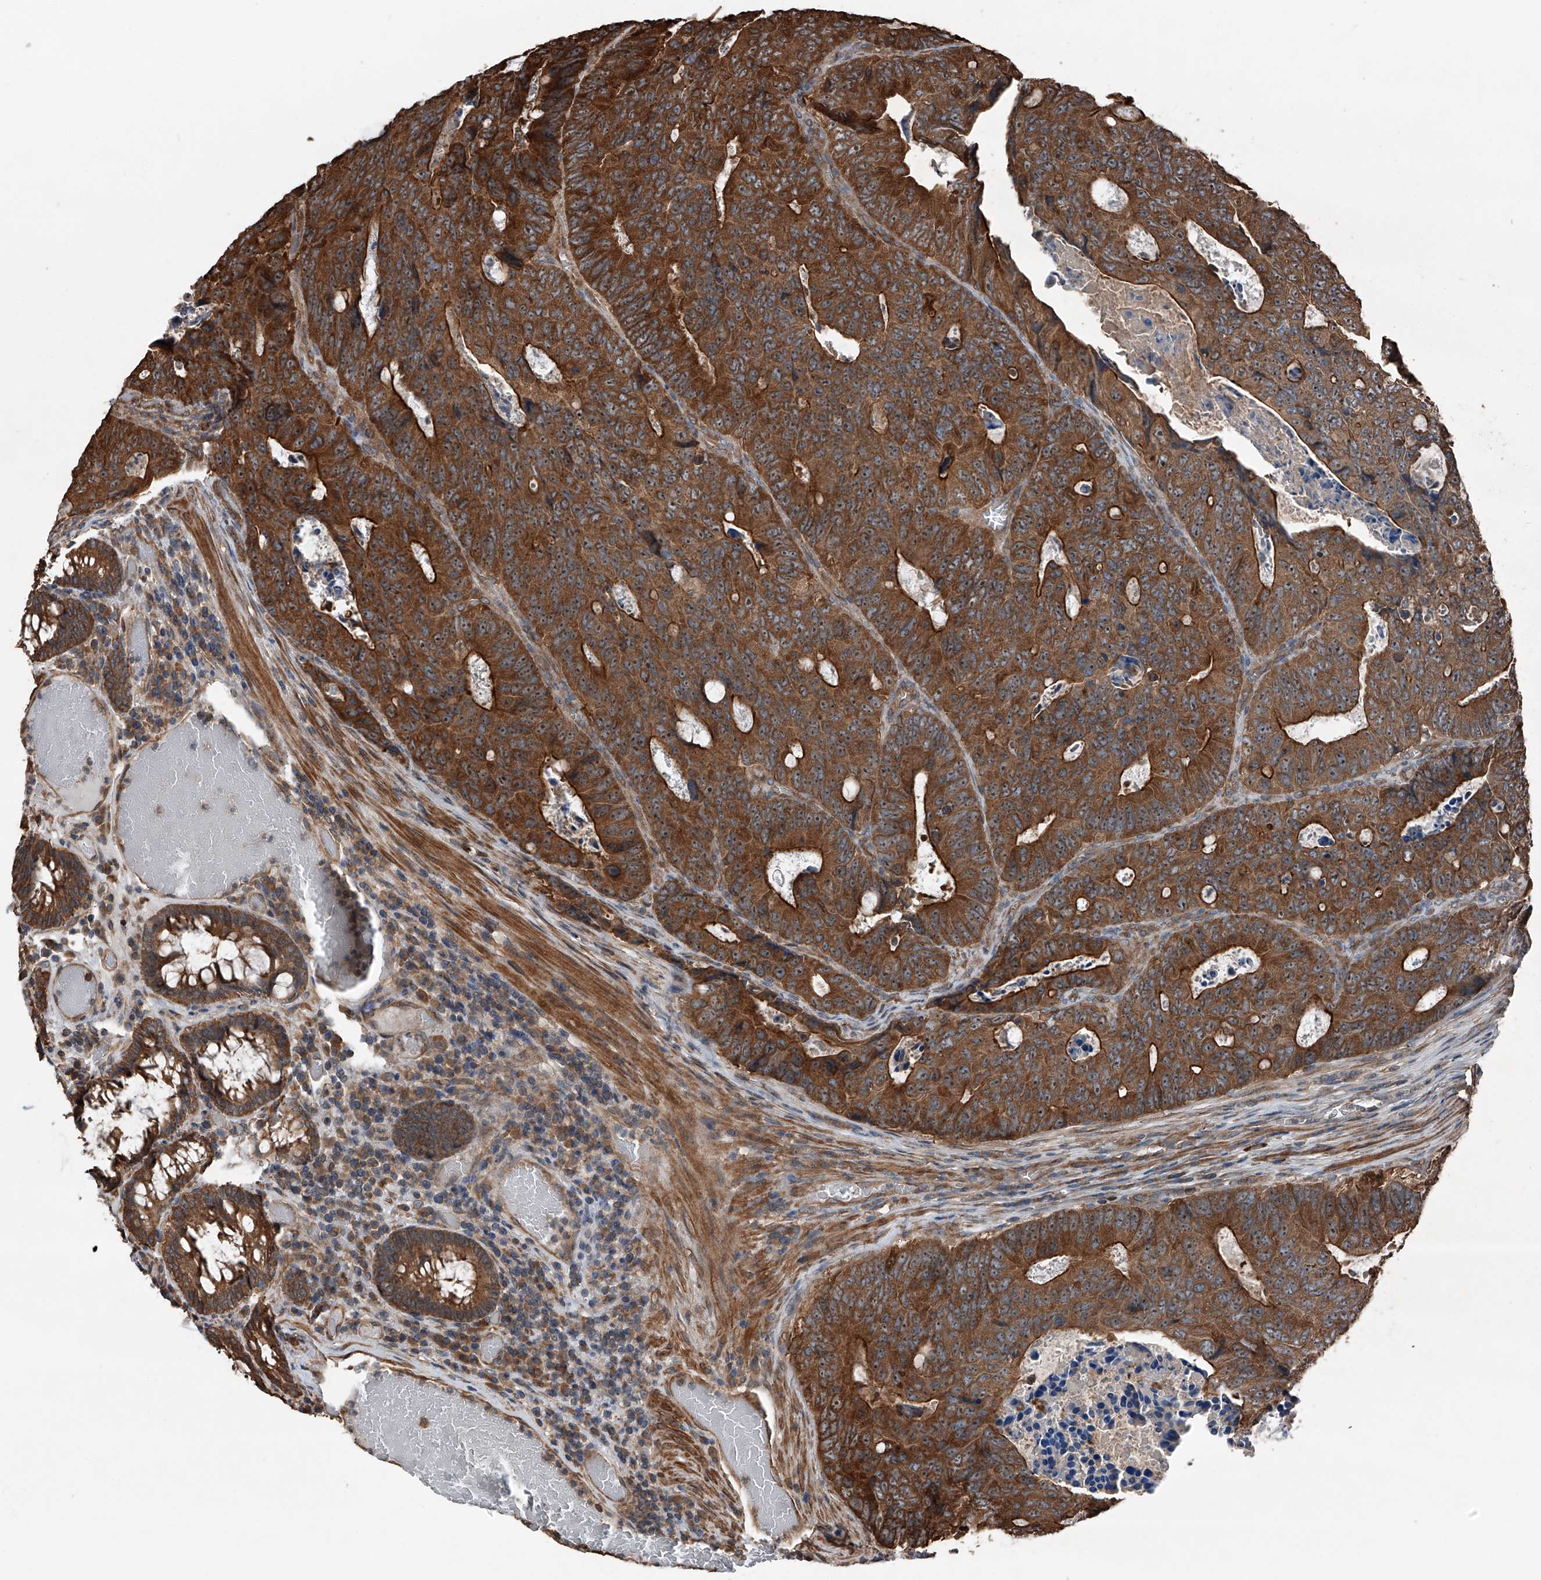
{"staining": {"intensity": "strong", "quantity": ">75%", "location": "cytoplasmic/membranous"}, "tissue": "colorectal cancer", "cell_type": "Tumor cells", "image_type": "cancer", "snomed": [{"axis": "morphology", "description": "Adenocarcinoma, NOS"}, {"axis": "topography", "description": "Colon"}], "caption": "Tumor cells exhibit high levels of strong cytoplasmic/membranous staining in about >75% of cells in adenocarcinoma (colorectal). The protein of interest is shown in brown color, while the nuclei are stained blue.", "gene": "KCNJ2", "patient": {"sex": "male", "age": 87}}